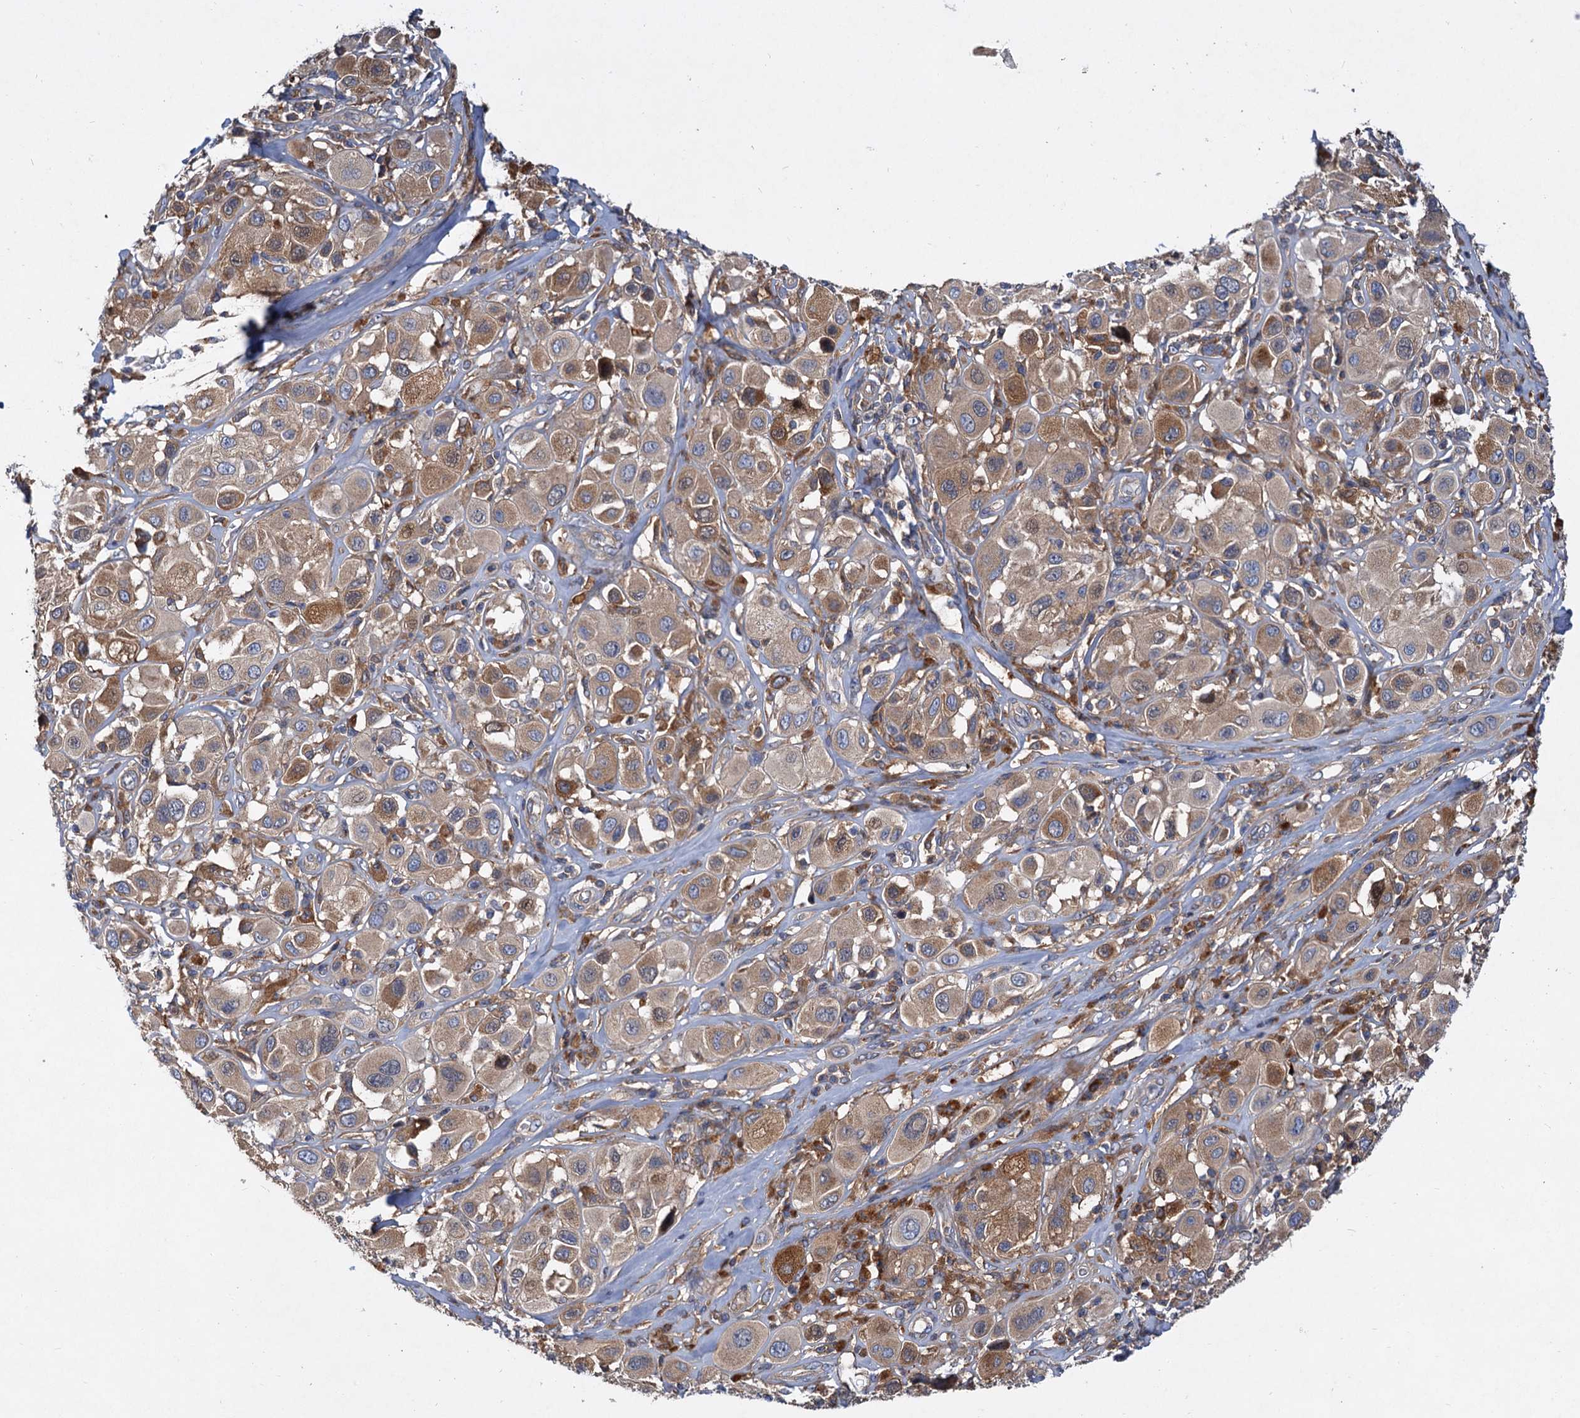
{"staining": {"intensity": "moderate", "quantity": ">75%", "location": "cytoplasmic/membranous"}, "tissue": "melanoma", "cell_type": "Tumor cells", "image_type": "cancer", "snomed": [{"axis": "morphology", "description": "Malignant melanoma, Metastatic site"}, {"axis": "topography", "description": "Skin"}], "caption": "A photomicrograph of melanoma stained for a protein displays moderate cytoplasmic/membranous brown staining in tumor cells. The protein of interest is shown in brown color, while the nuclei are stained blue.", "gene": "ALKBH7", "patient": {"sex": "male", "age": 41}}